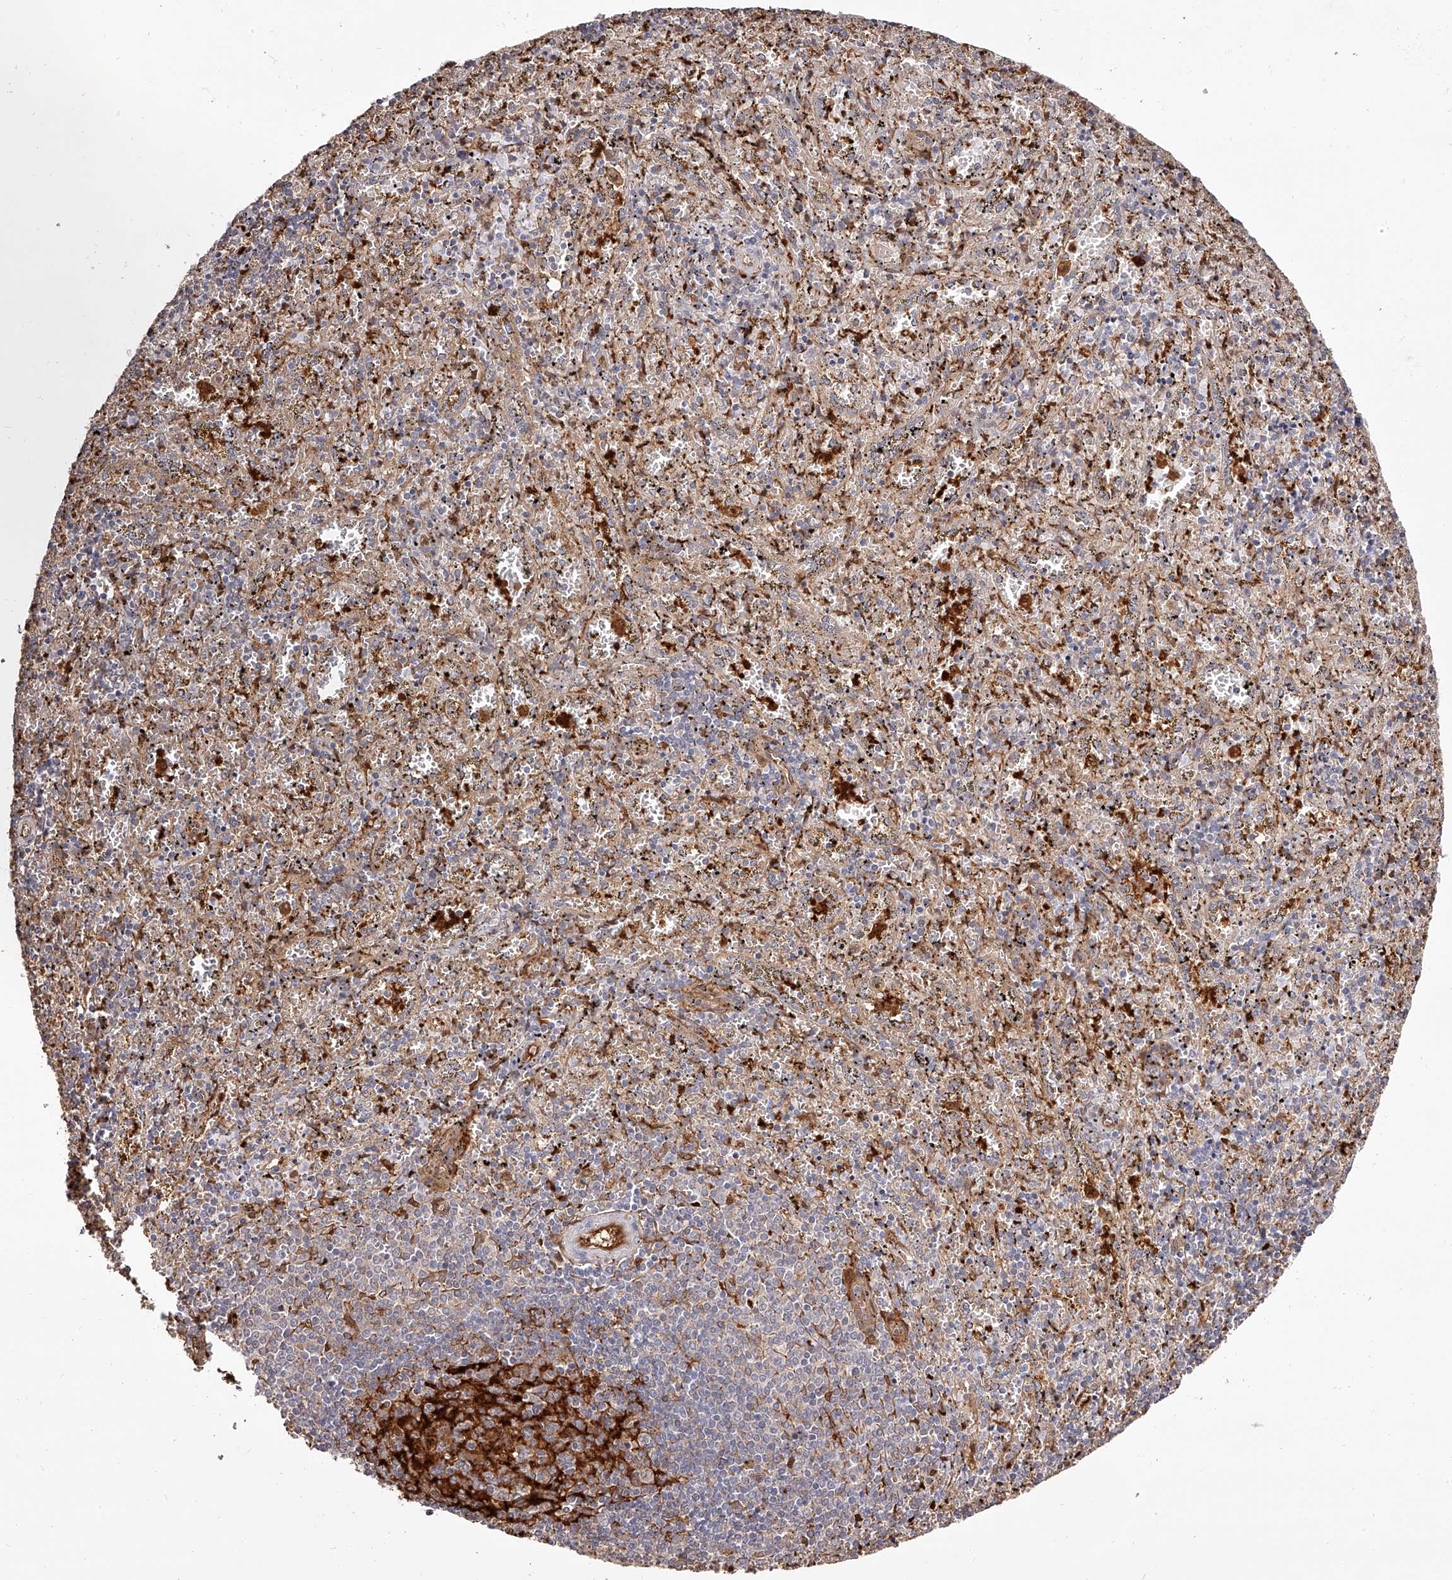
{"staining": {"intensity": "negative", "quantity": "none", "location": "none"}, "tissue": "spleen", "cell_type": "Cells in red pulp", "image_type": "normal", "snomed": [{"axis": "morphology", "description": "Normal tissue, NOS"}, {"axis": "topography", "description": "Spleen"}], "caption": "DAB (3,3'-diaminobenzidine) immunohistochemical staining of benign spleen demonstrates no significant positivity in cells in red pulp. (DAB (3,3'-diaminobenzidine) immunohistochemistry with hematoxylin counter stain).", "gene": "LAP3", "patient": {"sex": "male", "age": 11}}